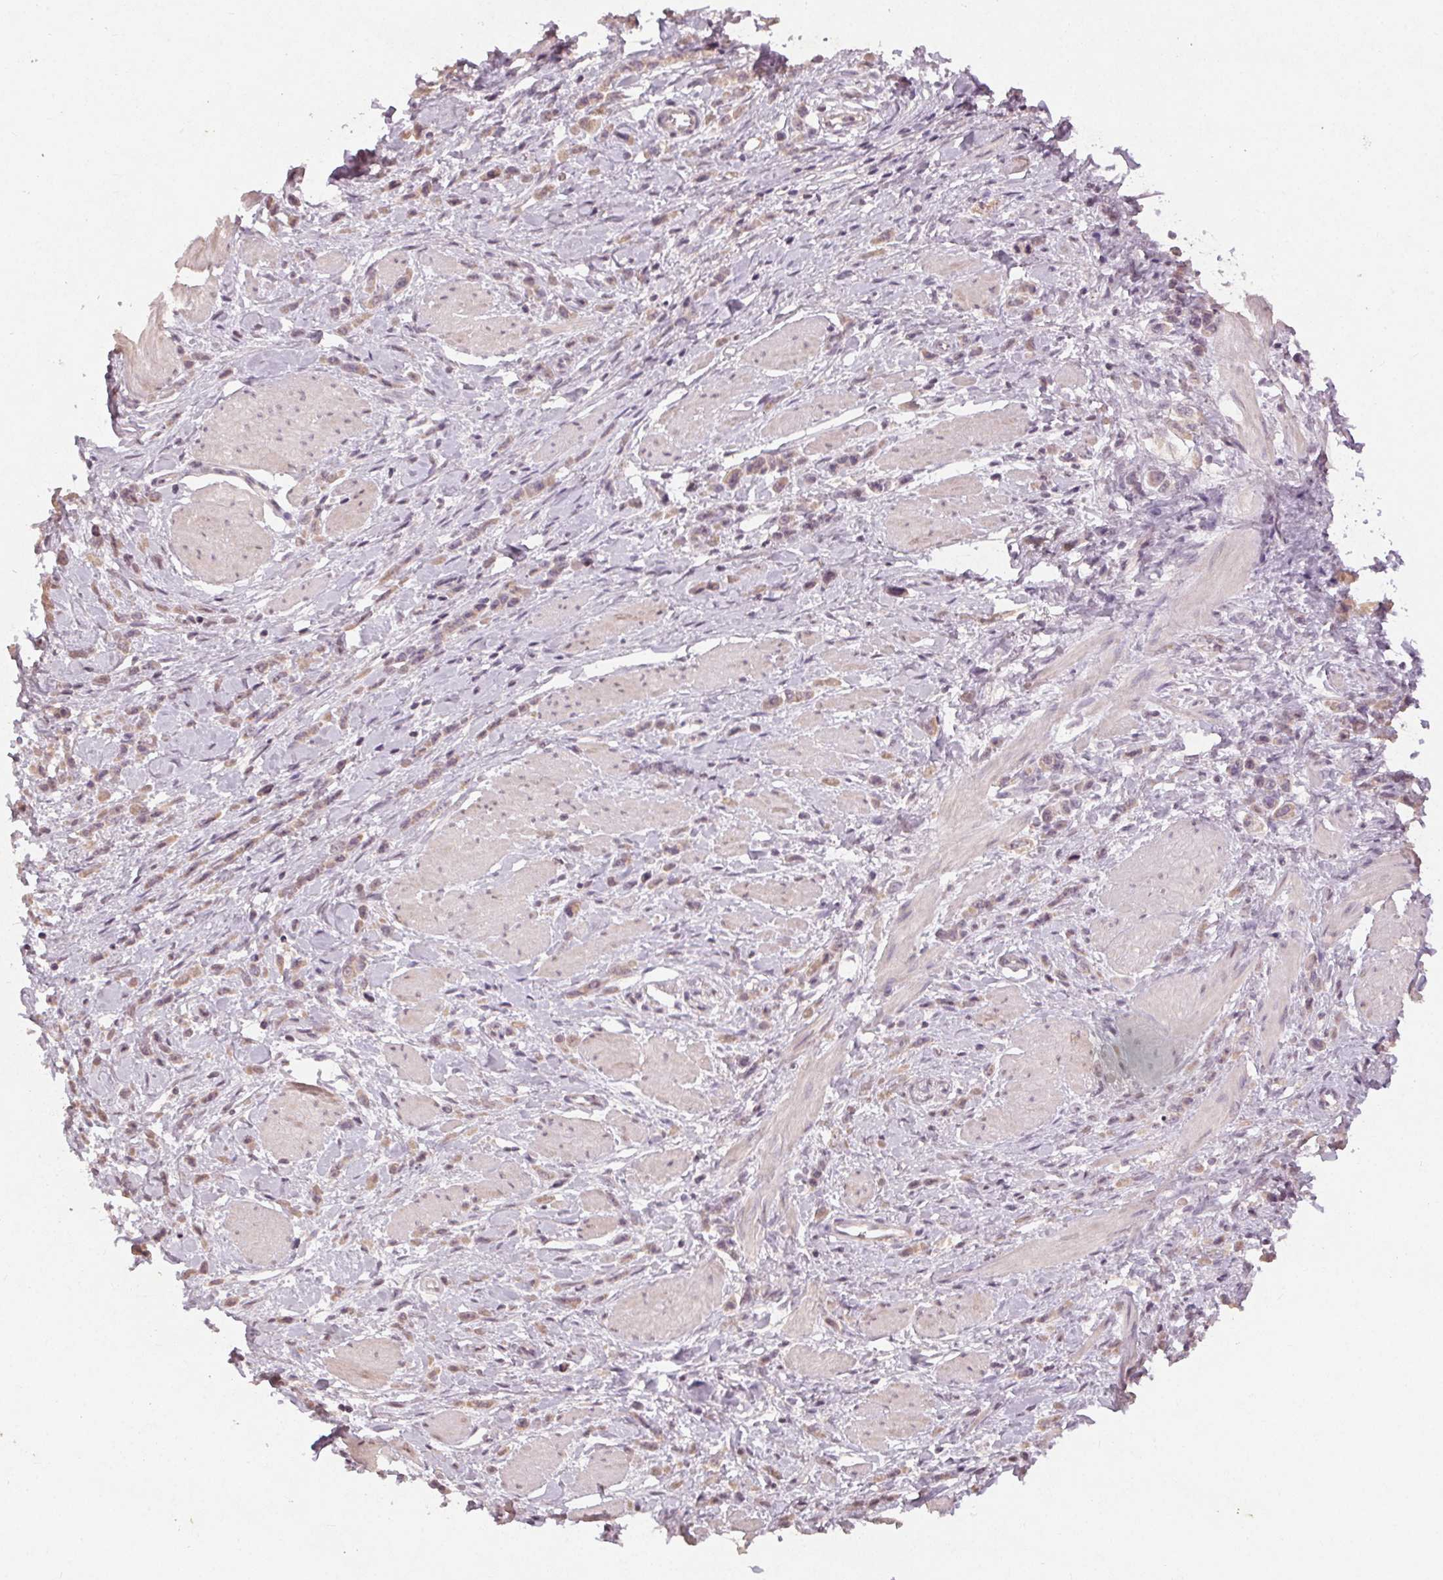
{"staining": {"intensity": "weak", "quantity": "25%-75%", "location": "cytoplasmic/membranous"}, "tissue": "stomach cancer", "cell_type": "Tumor cells", "image_type": "cancer", "snomed": [{"axis": "morphology", "description": "Adenocarcinoma, NOS"}, {"axis": "topography", "description": "Stomach"}], "caption": "Approximately 25%-75% of tumor cells in human stomach cancer (adenocarcinoma) show weak cytoplasmic/membranous protein staining as visualized by brown immunohistochemical staining.", "gene": "KLRC3", "patient": {"sex": "male", "age": 47}}